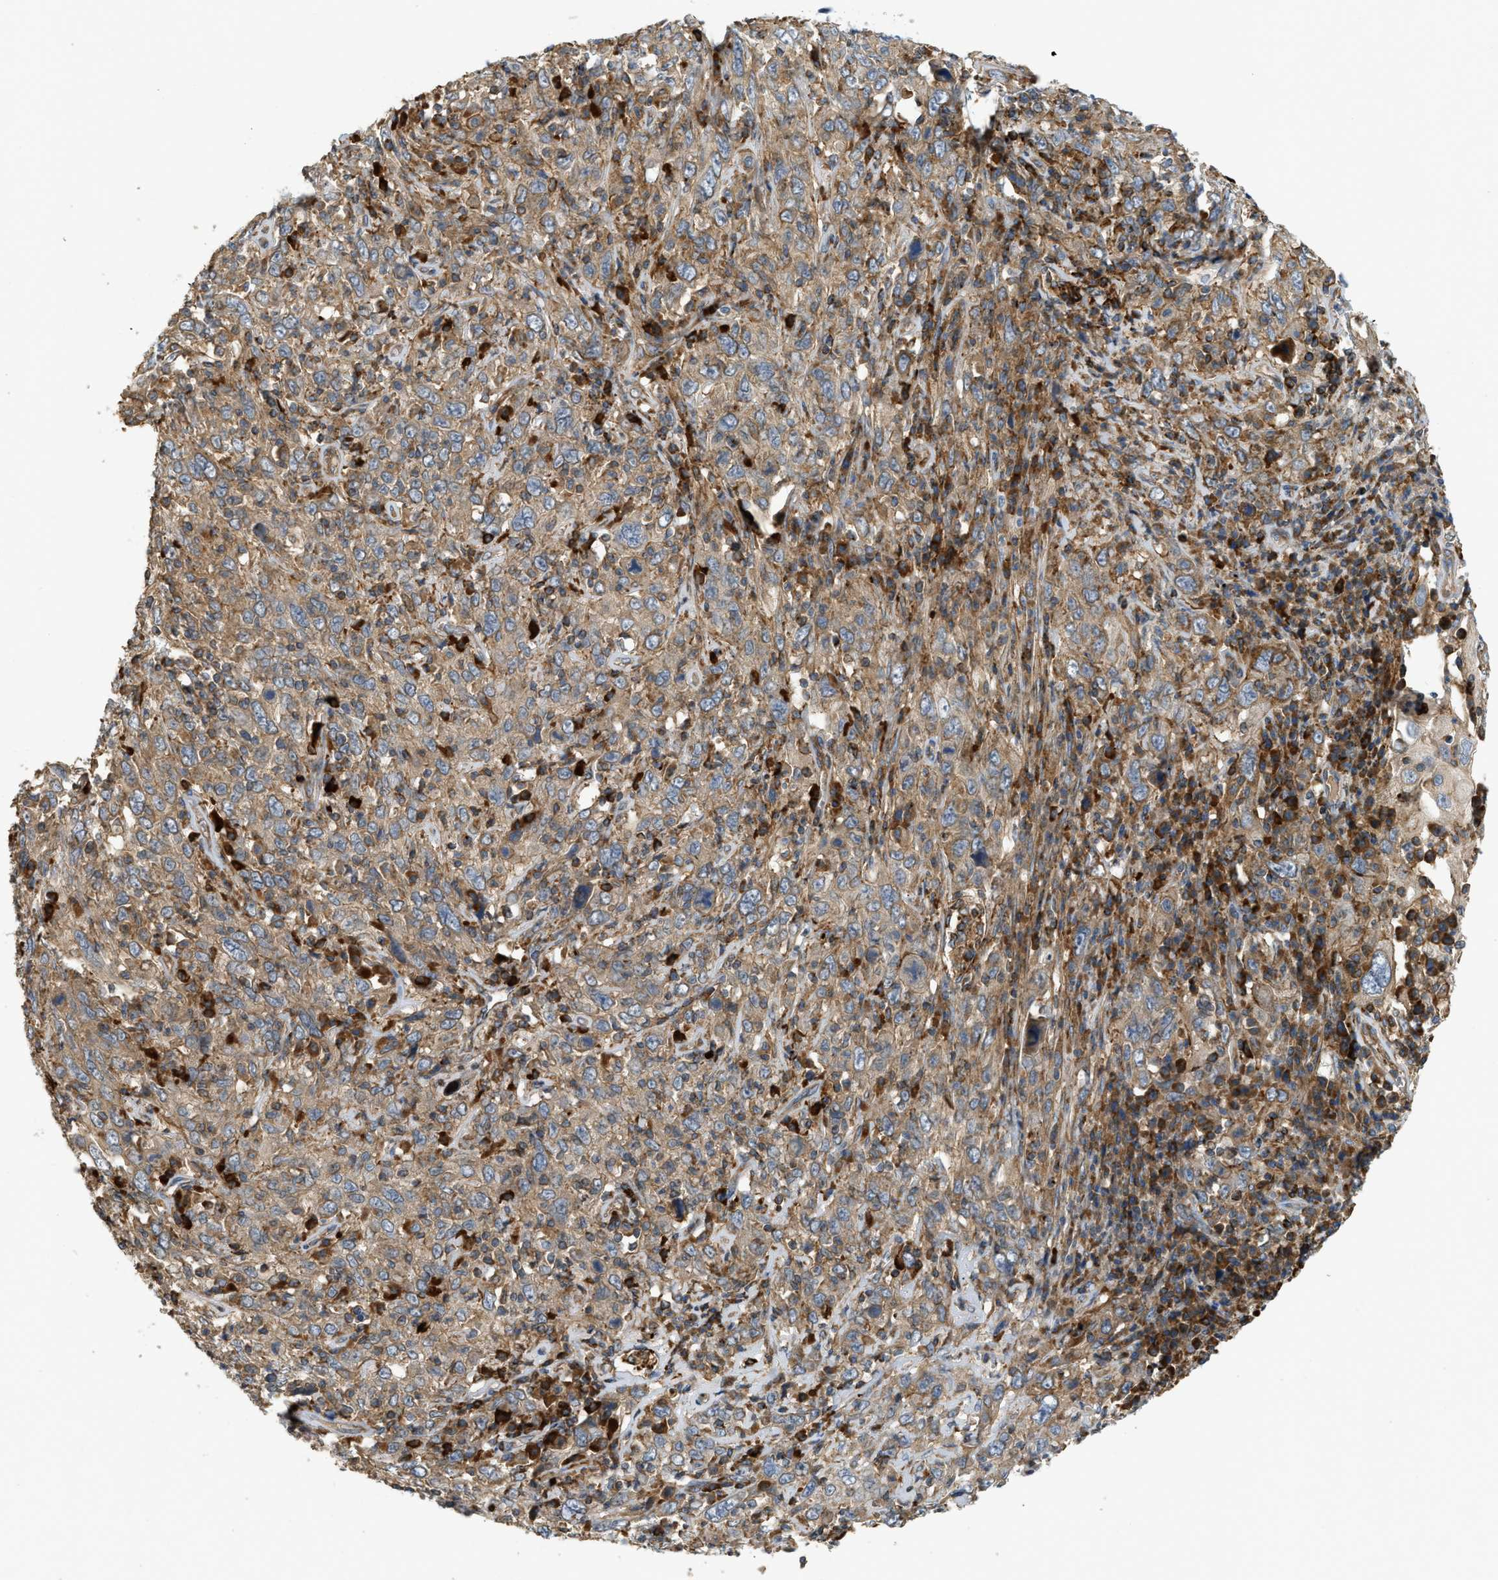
{"staining": {"intensity": "moderate", "quantity": ">75%", "location": "cytoplasmic/membranous"}, "tissue": "cervical cancer", "cell_type": "Tumor cells", "image_type": "cancer", "snomed": [{"axis": "morphology", "description": "Squamous cell carcinoma, NOS"}, {"axis": "topography", "description": "Cervix"}], "caption": "Immunohistochemistry (IHC) micrograph of squamous cell carcinoma (cervical) stained for a protein (brown), which shows medium levels of moderate cytoplasmic/membranous staining in approximately >75% of tumor cells.", "gene": "BTN3A2", "patient": {"sex": "female", "age": 46}}